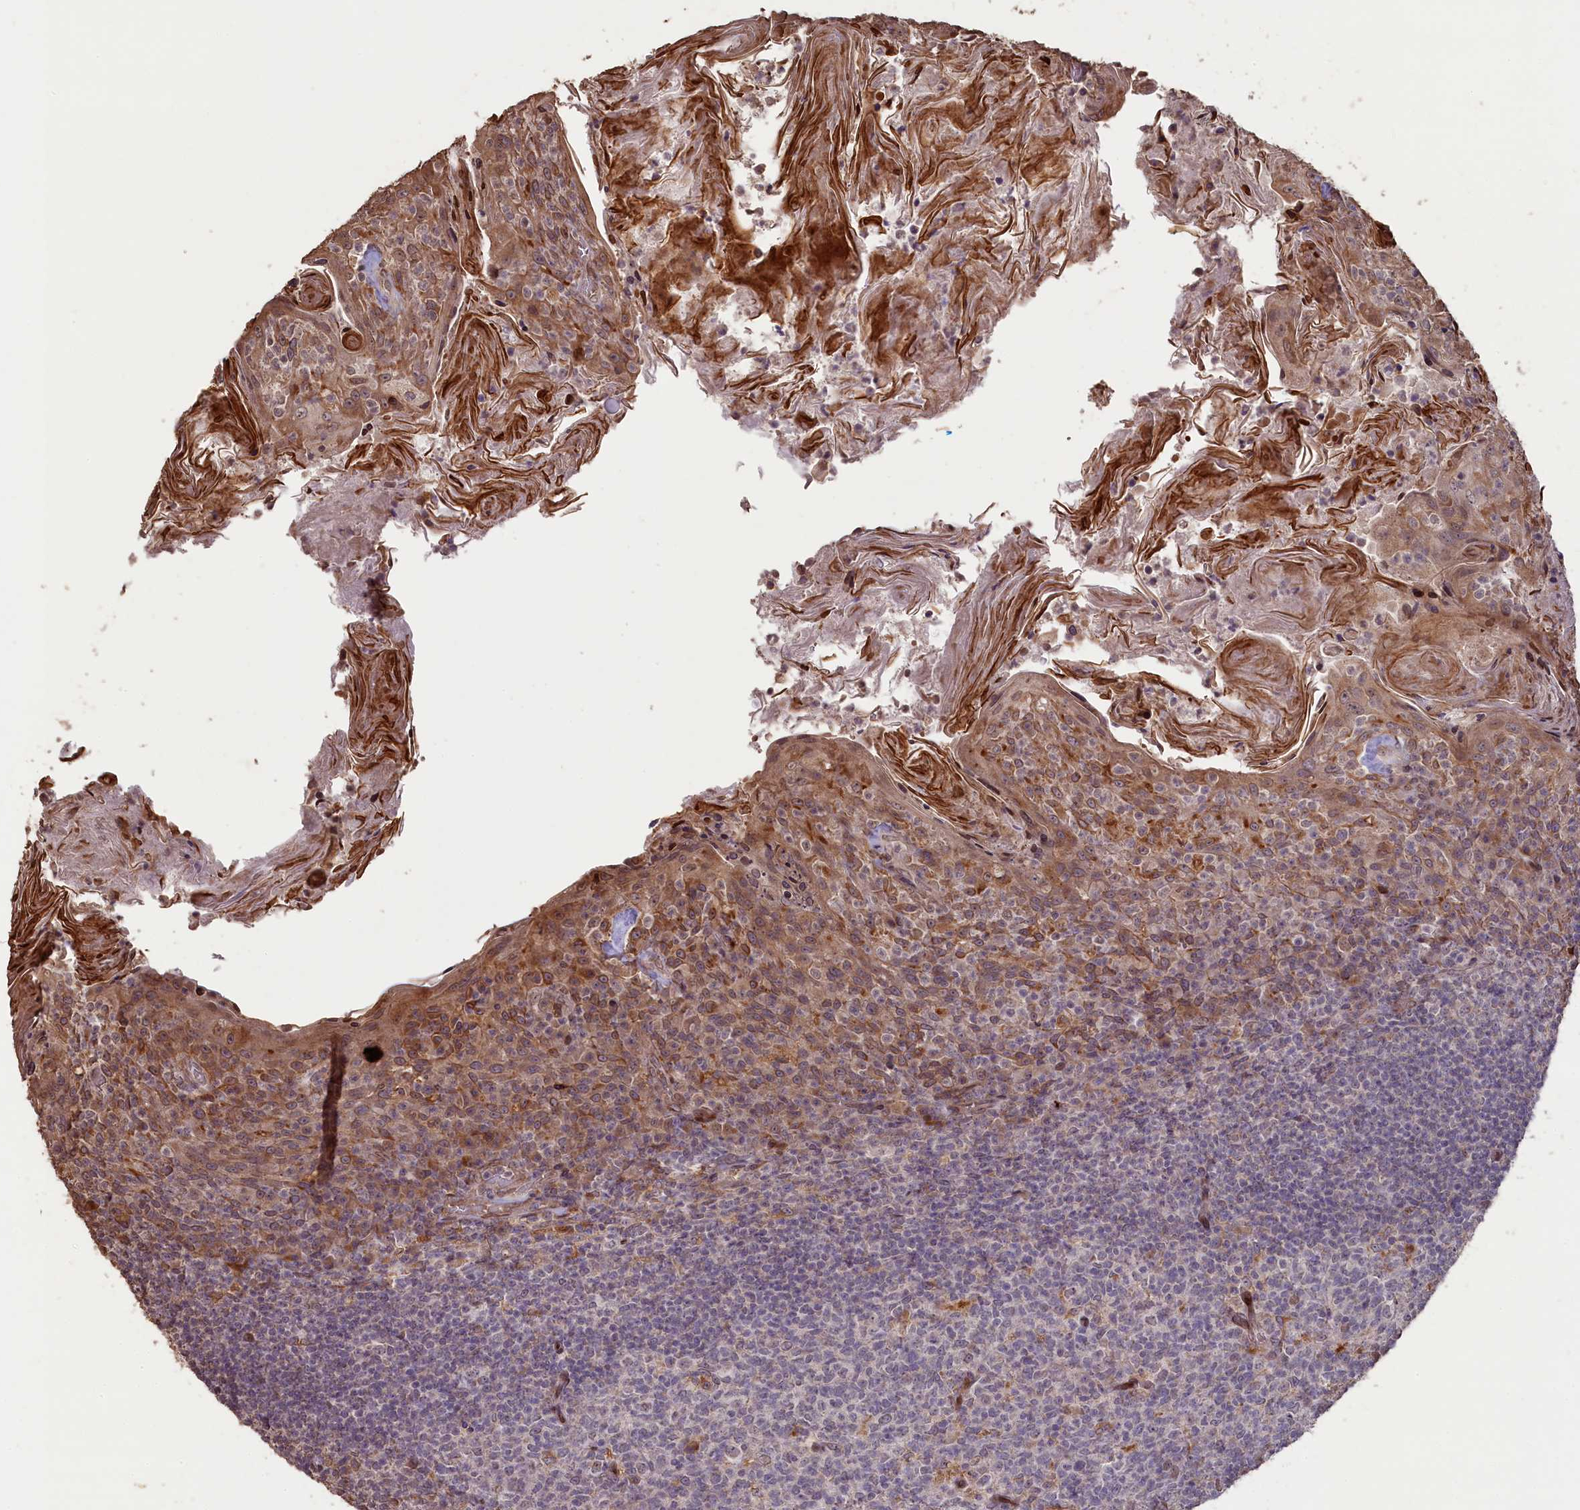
{"staining": {"intensity": "moderate", "quantity": "<25%", "location": "cytoplasmic/membranous"}, "tissue": "tonsil", "cell_type": "Germinal center cells", "image_type": "normal", "snomed": [{"axis": "morphology", "description": "Normal tissue, NOS"}, {"axis": "topography", "description": "Tonsil"}], "caption": "Germinal center cells display low levels of moderate cytoplasmic/membranous positivity in about <25% of cells in unremarkable human tonsil. (DAB IHC with brightfield microscopy, high magnification).", "gene": "SLC38A7", "patient": {"sex": "female", "age": 10}}